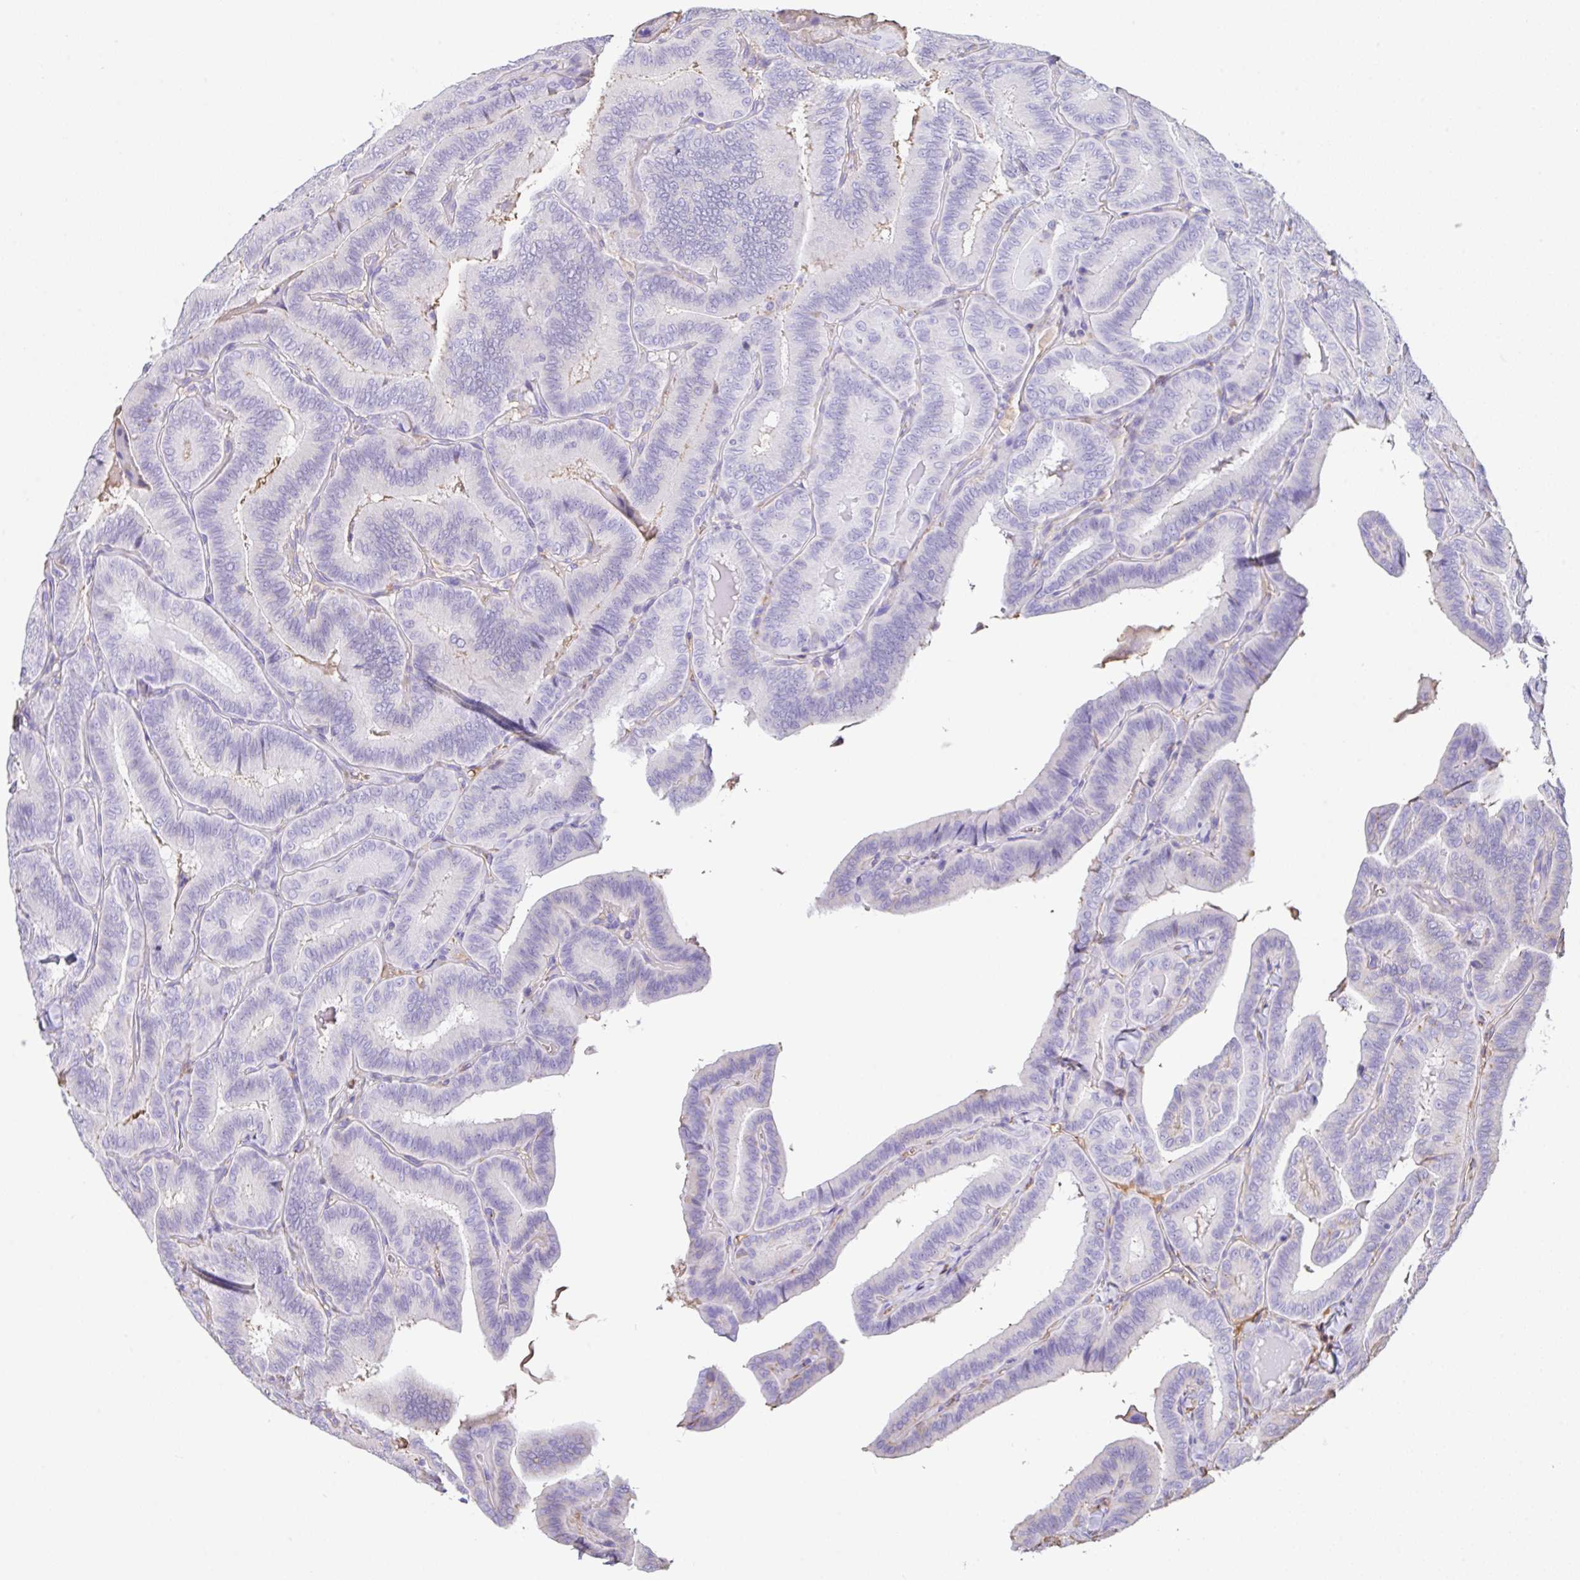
{"staining": {"intensity": "negative", "quantity": "none", "location": "none"}, "tissue": "thyroid cancer", "cell_type": "Tumor cells", "image_type": "cancer", "snomed": [{"axis": "morphology", "description": "Papillary adenocarcinoma, NOS"}, {"axis": "topography", "description": "Thyroid gland"}], "caption": "Immunohistochemistry image of thyroid papillary adenocarcinoma stained for a protein (brown), which shows no expression in tumor cells.", "gene": "HOXC12", "patient": {"sex": "male", "age": 61}}